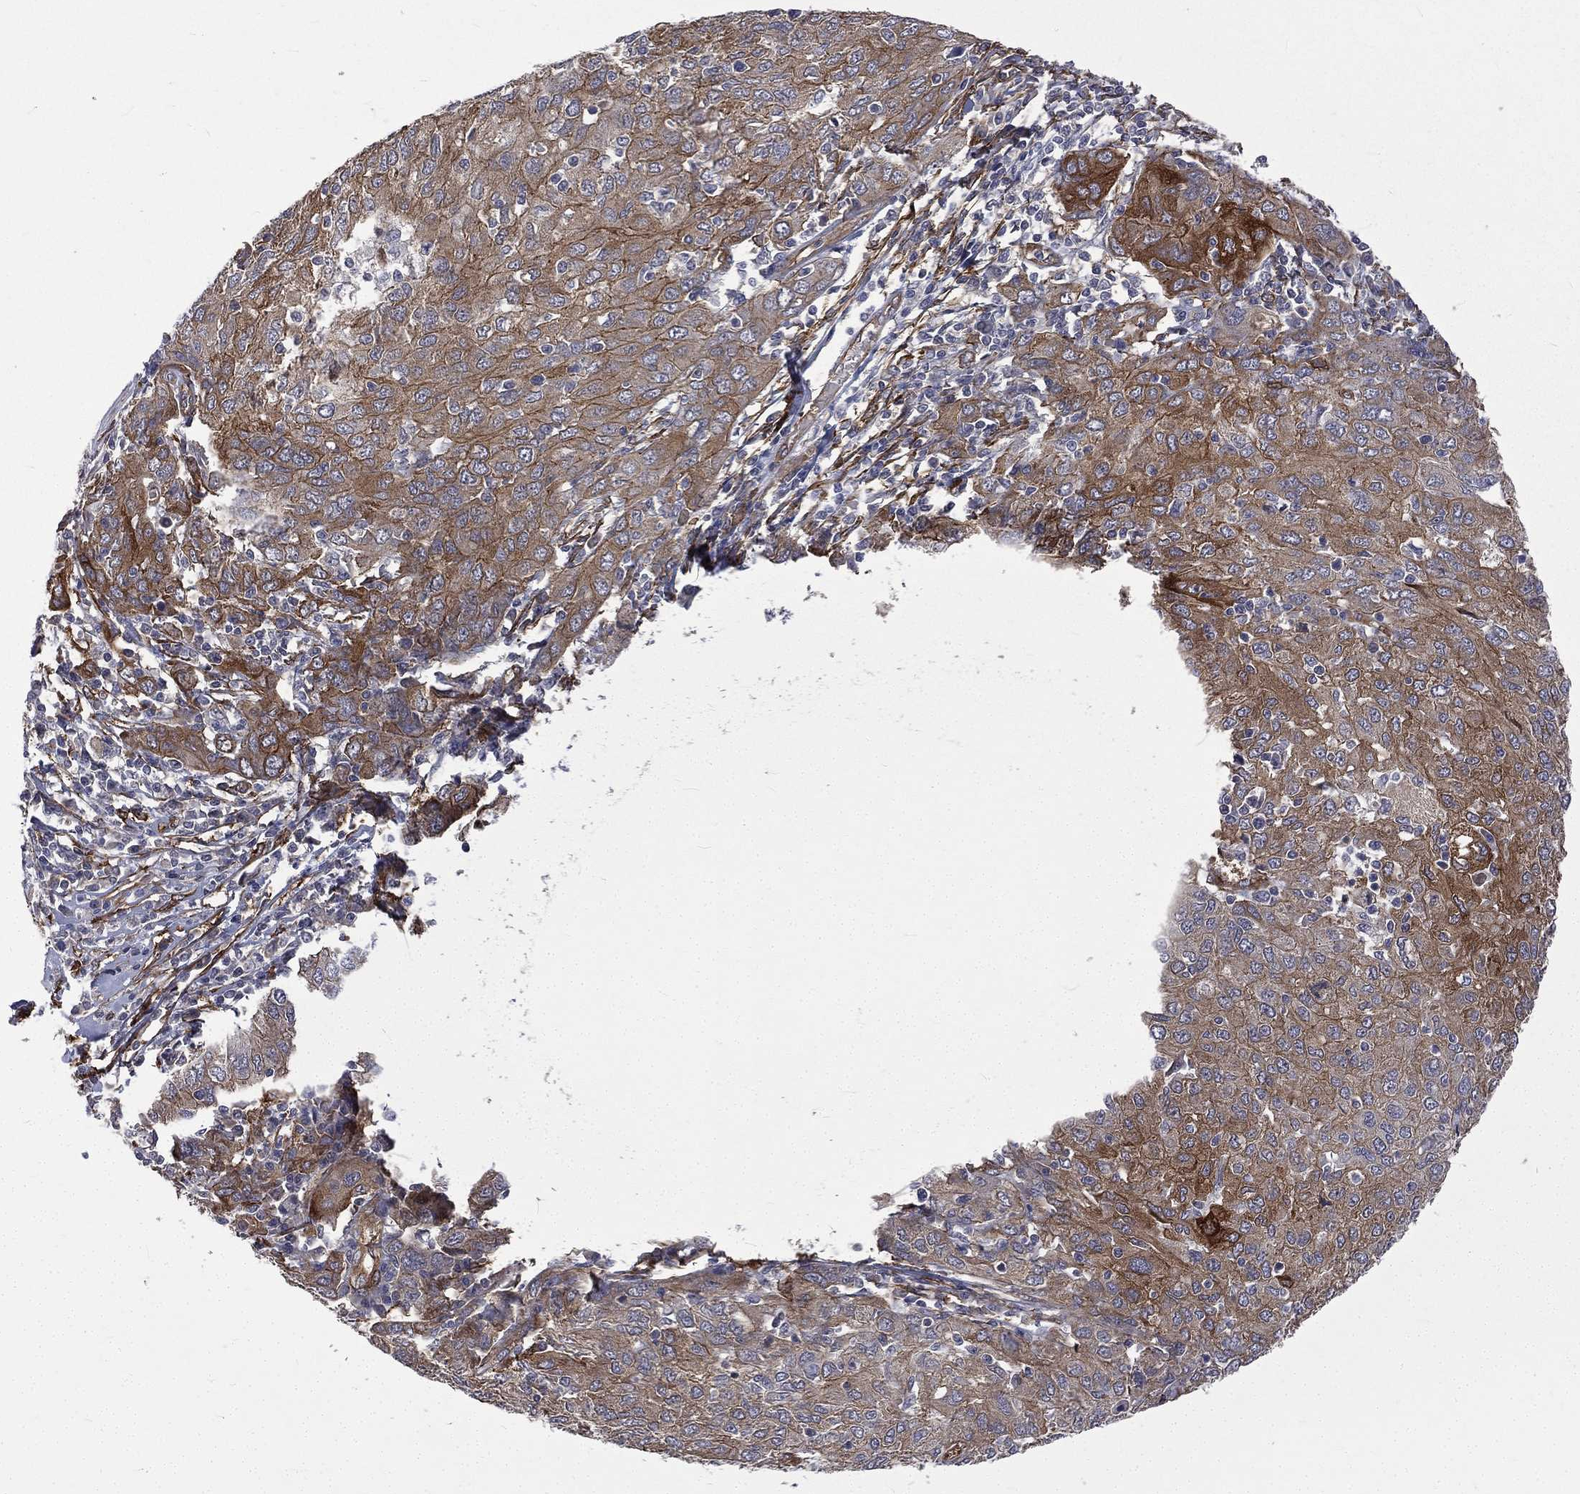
{"staining": {"intensity": "strong", "quantity": "25%-75%", "location": "cytoplasmic/membranous"}, "tissue": "ovarian cancer", "cell_type": "Tumor cells", "image_type": "cancer", "snomed": [{"axis": "morphology", "description": "Carcinoma, endometroid"}, {"axis": "topography", "description": "Ovary"}], "caption": "The image demonstrates immunohistochemical staining of ovarian cancer (endometroid carcinoma). There is strong cytoplasmic/membranous staining is seen in approximately 25%-75% of tumor cells. The staining is performed using DAB (3,3'-diaminobenzidine) brown chromogen to label protein expression. The nuclei are counter-stained blue using hematoxylin.", "gene": "PPFIBP1", "patient": {"sex": "female", "age": 50}}